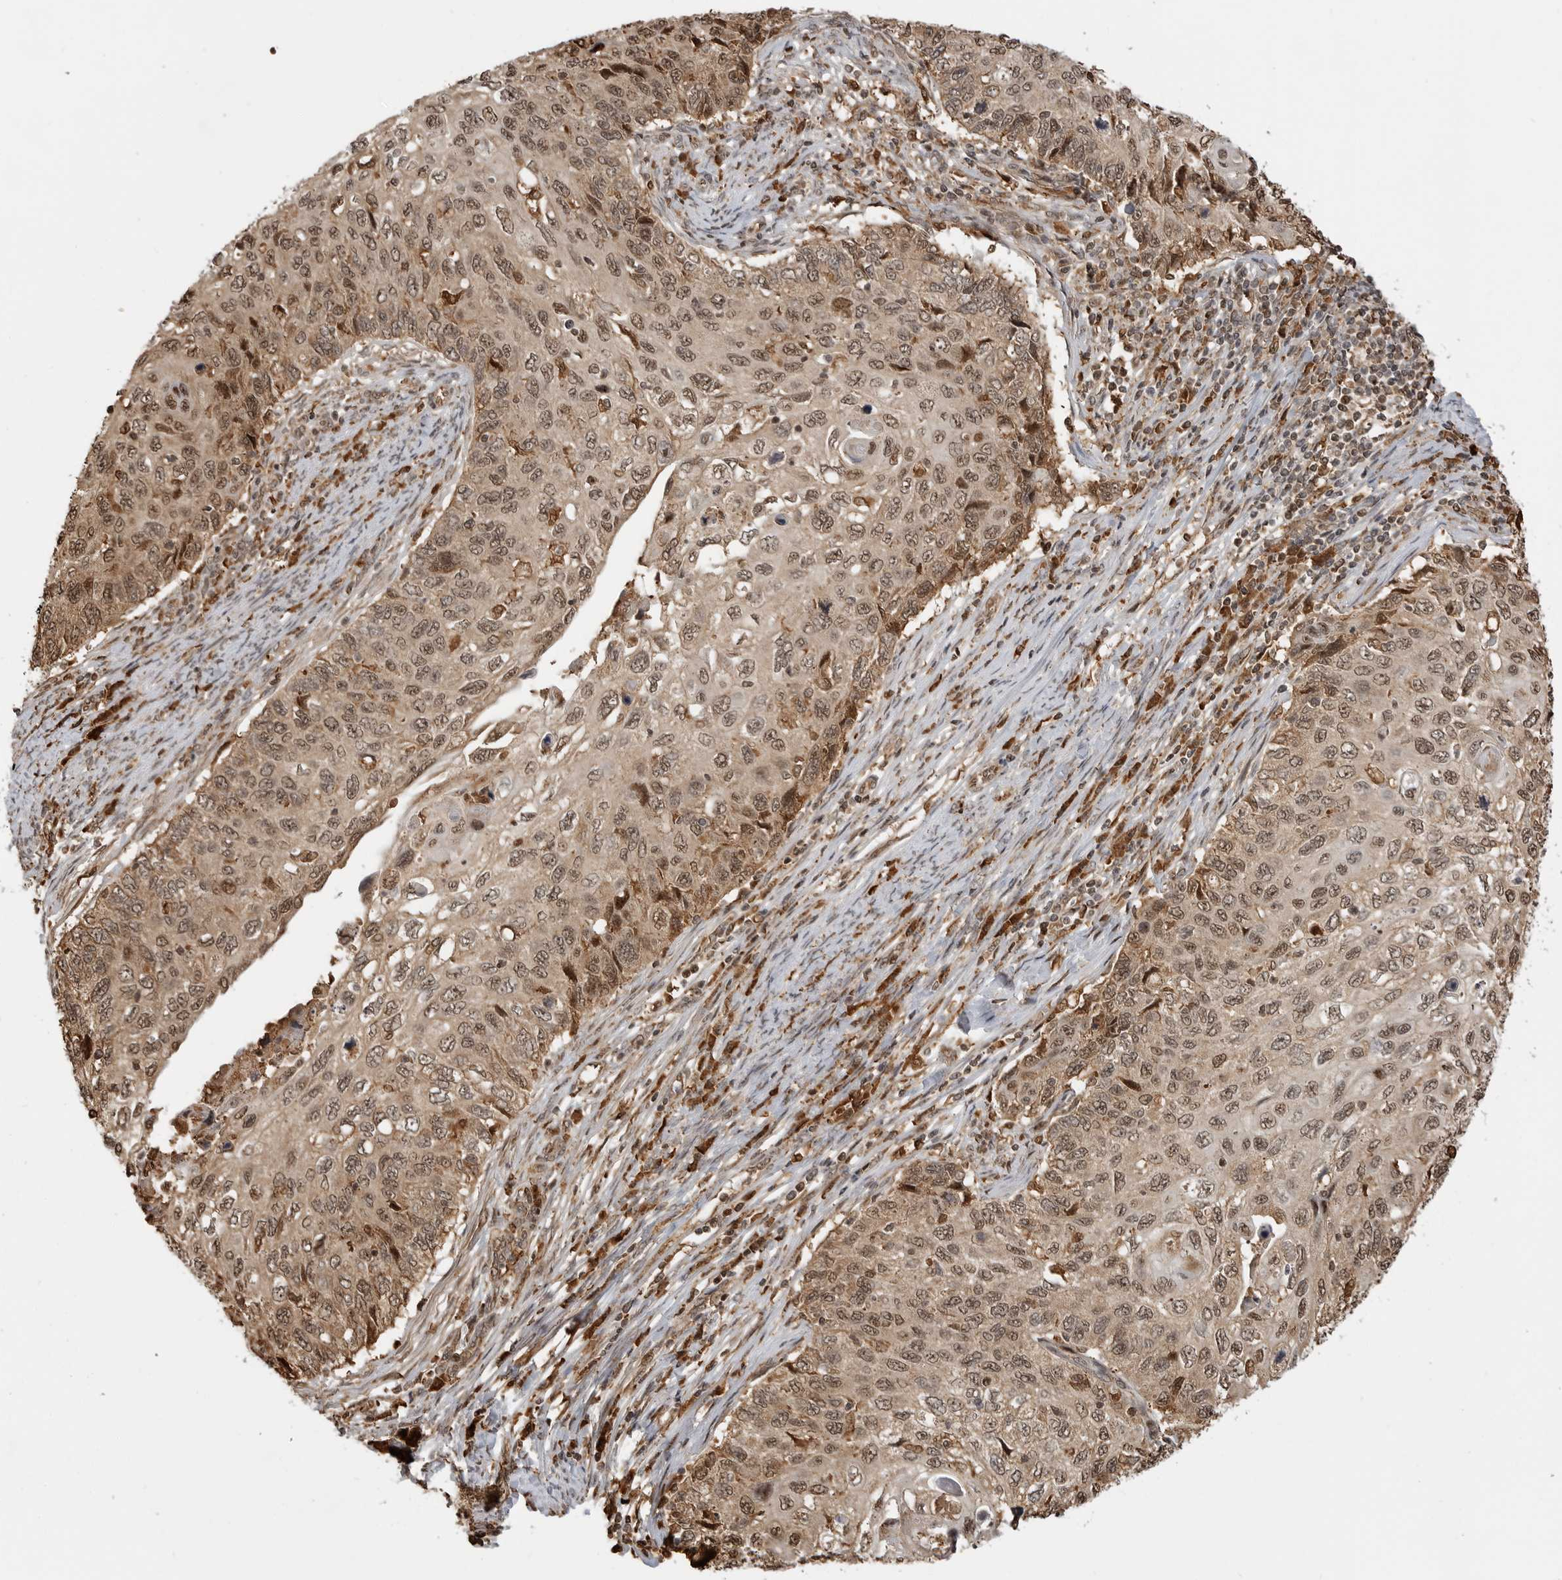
{"staining": {"intensity": "moderate", "quantity": ">75%", "location": "nuclear"}, "tissue": "cervical cancer", "cell_type": "Tumor cells", "image_type": "cancer", "snomed": [{"axis": "morphology", "description": "Squamous cell carcinoma, NOS"}, {"axis": "topography", "description": "Cervix"}], "caption": "There is medium levels of moderate nuclear positivity in tumor cells of cervical cancer (squamous cell carcinoma), as demonstrated by immunohistochemical staining (brown color).", "gene": "BMP2K", "patient": {"sex": "female", "age": 70}}